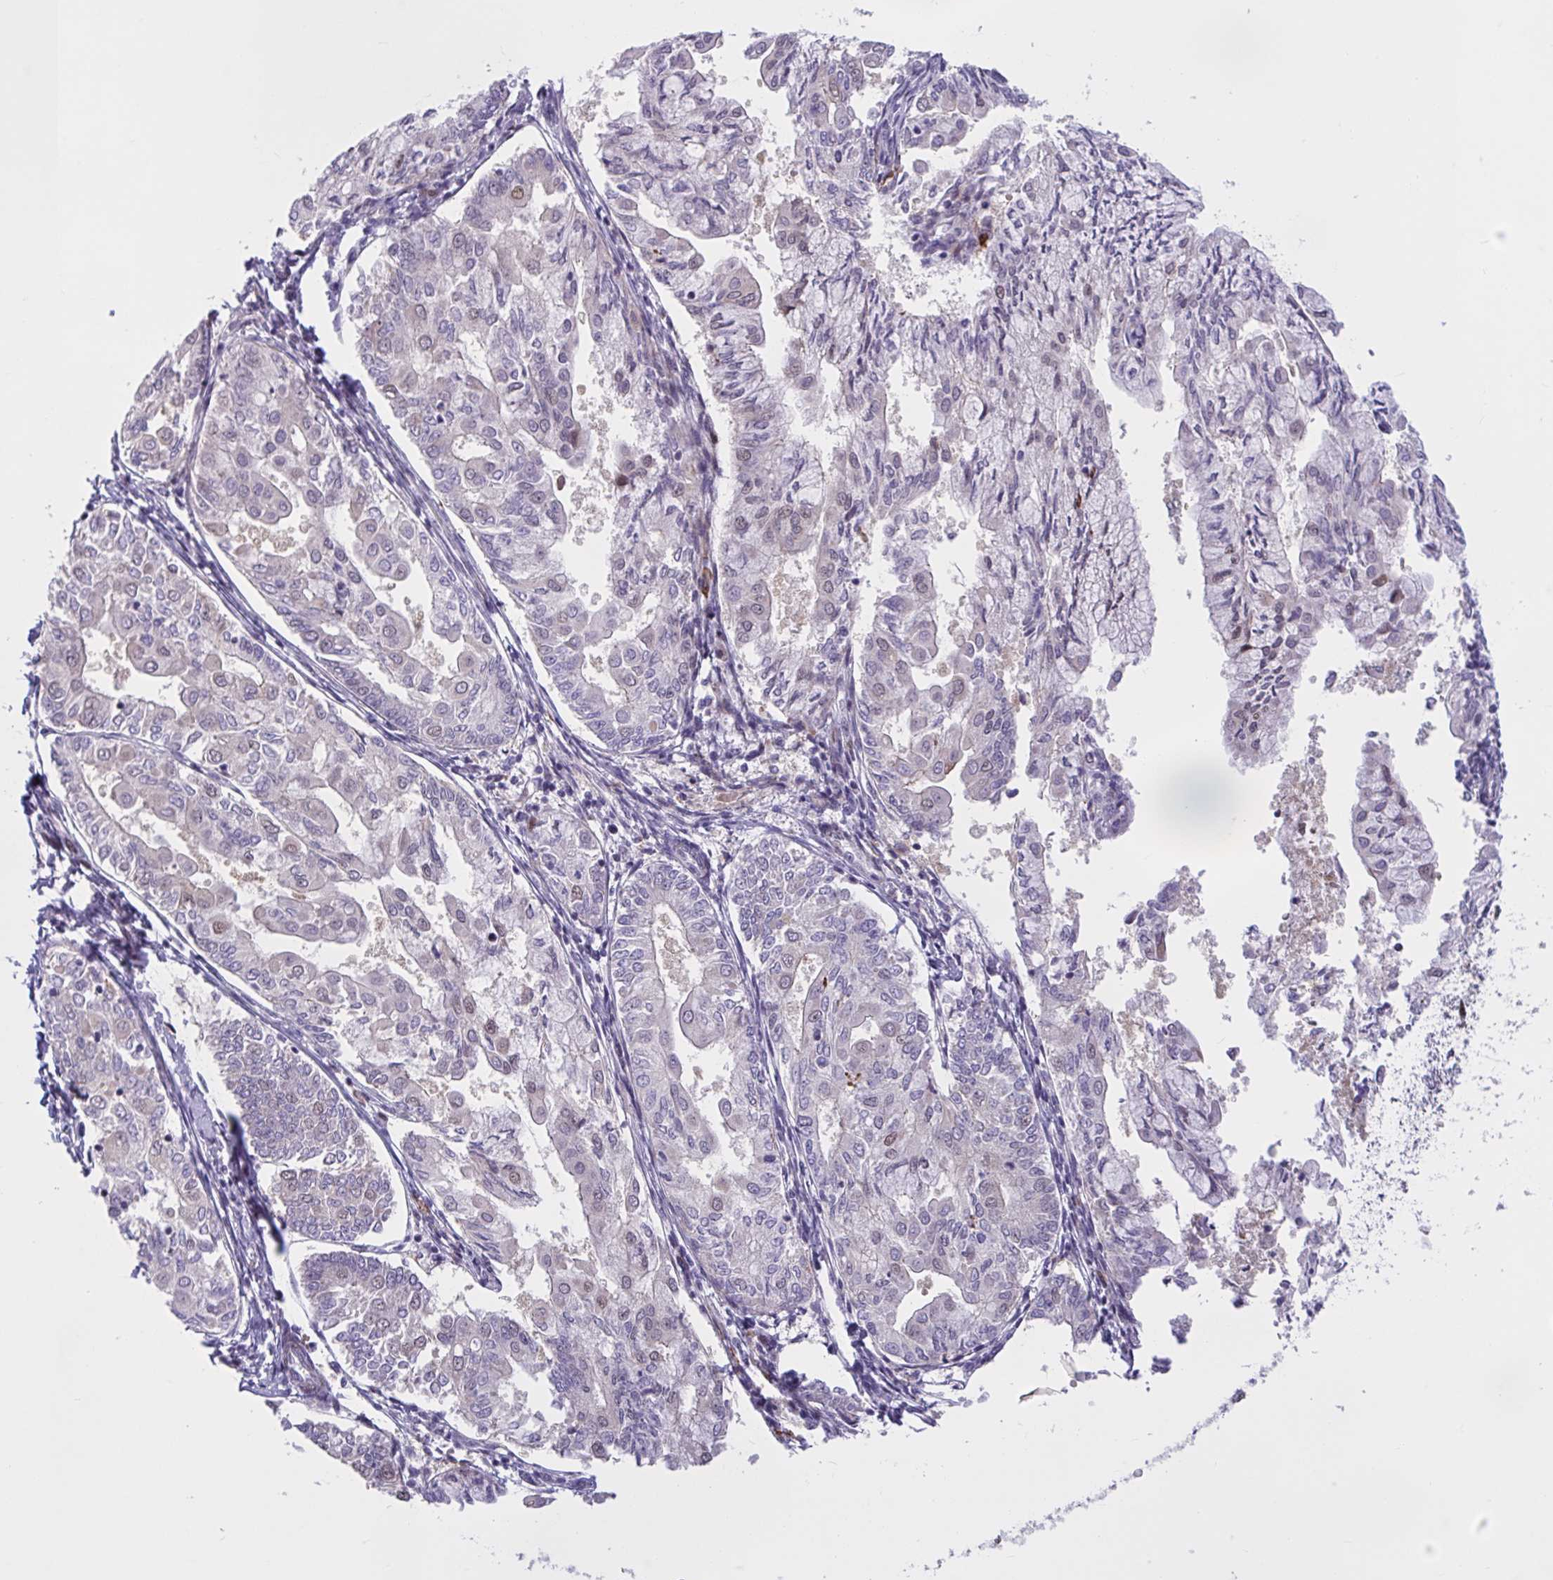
{"staining": {"intensity": "weak", "quantity": "<25%", "location": "nuclear"}, "tissue": "endometrial cancer", "cell_type": "Tumor cells", "image_type": "cancer", "snomed": [{"axis": "morphology", "description": "Adenocarcinoma, NOS"}, {"axis": "topography", "description": "Endometrium"}], "caption": "Protein analysis of endometrial adenocarcinoma demonstrates no significant expression in tumor cells.", "gene": "RBL1", "patient": {"sex": "female", "age": 68}}